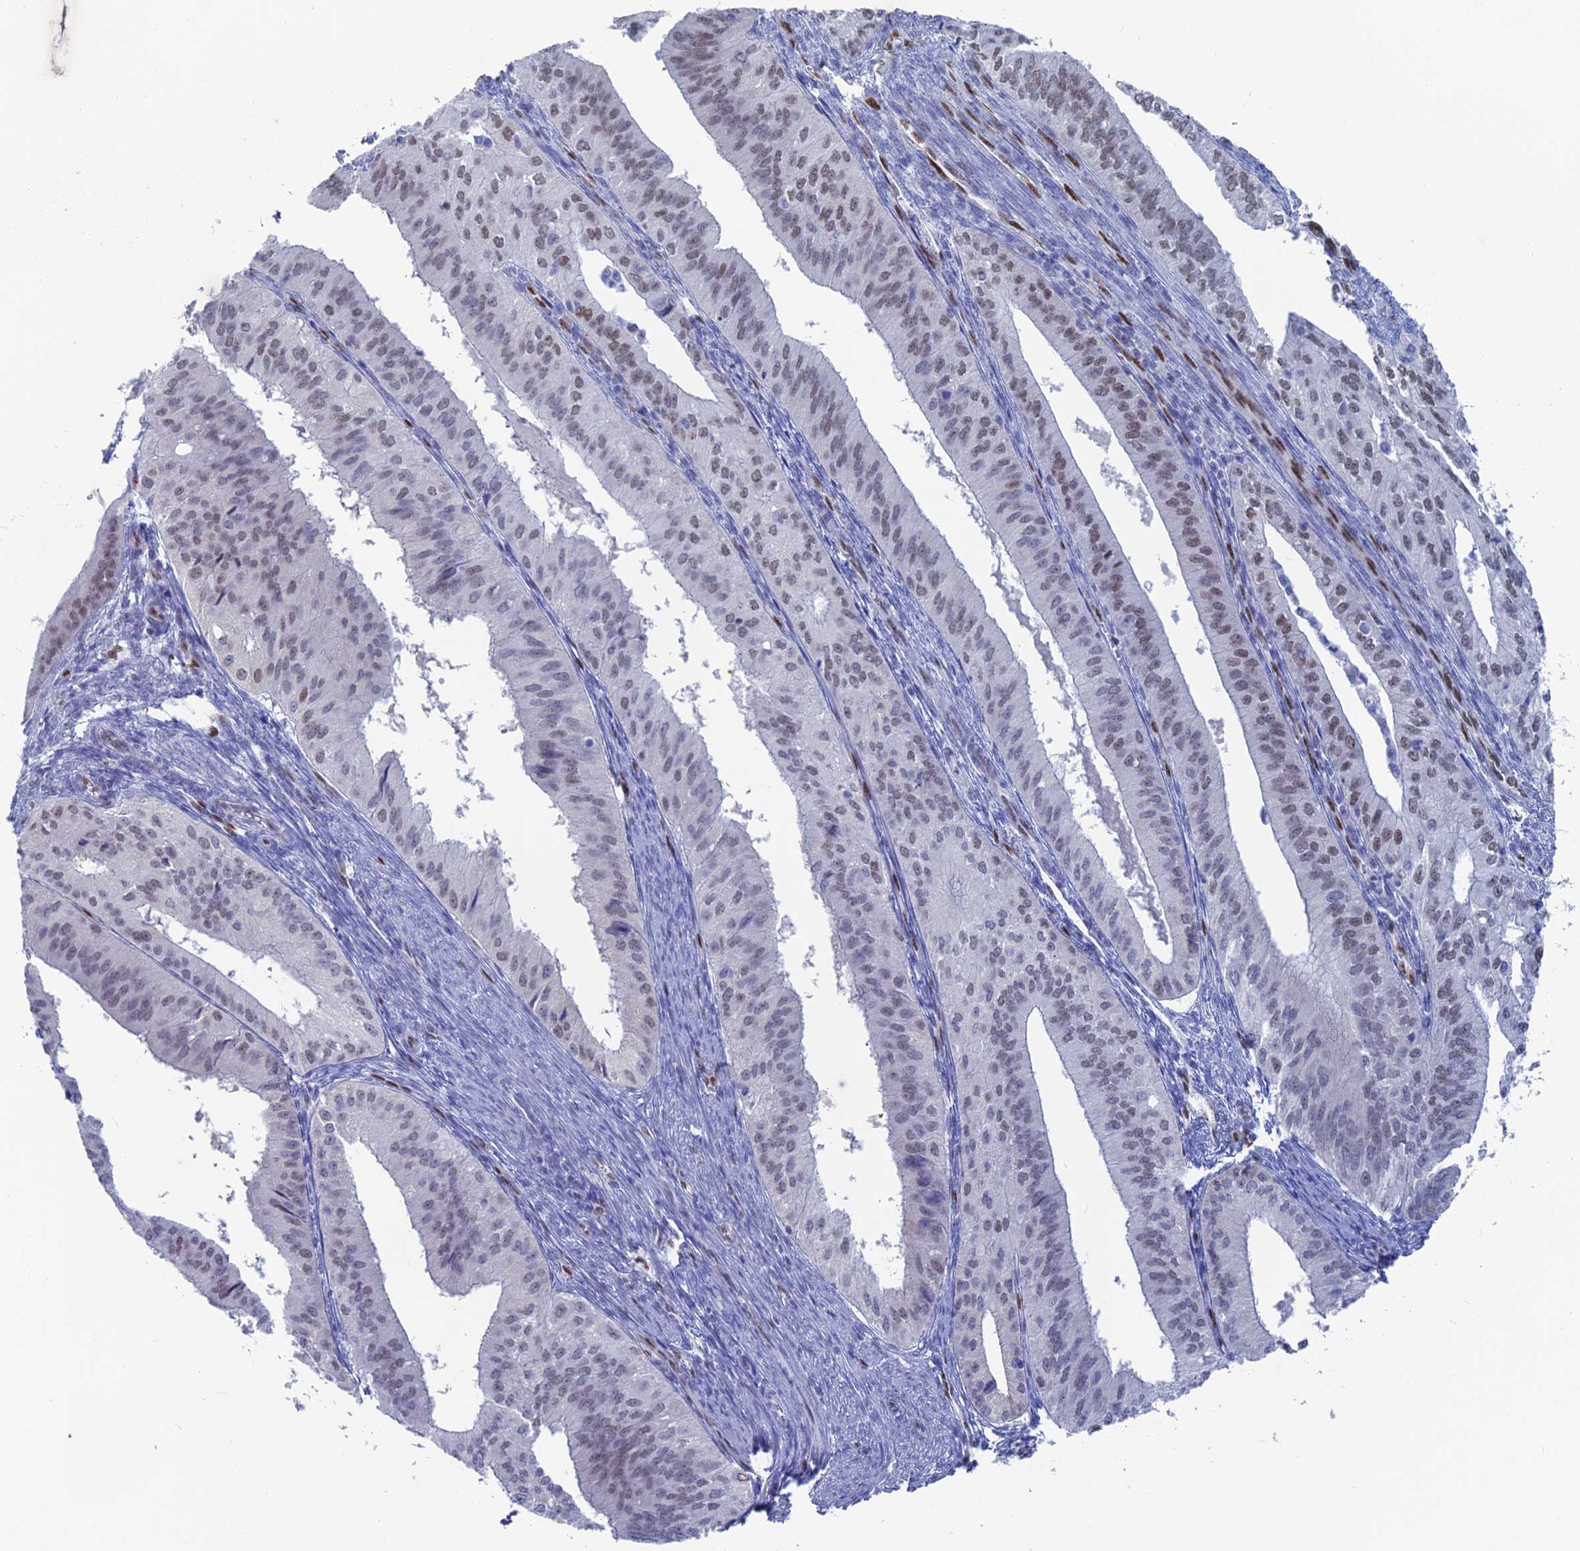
{"staining": {"intensity": "weak", "quantity": "25%-75%", "location": "nuclear"}, "tissue": "endometrial cancer", "cell_type": "Tumor cells", "image_type": "cancer", "snomed": [{"axis": "morphology", "description": "Adenocarcinoma, NOS"}, {"axis": "topography", "description": "Endometrium"}], "caption": "About 25%-75% of tumor cells in human endometrial cancer display weak nuclear protein staining as visualized by brown immunohistochemical staining.", "gene": "NOL4L", "patient": {"sex": "female", "age": 50}}